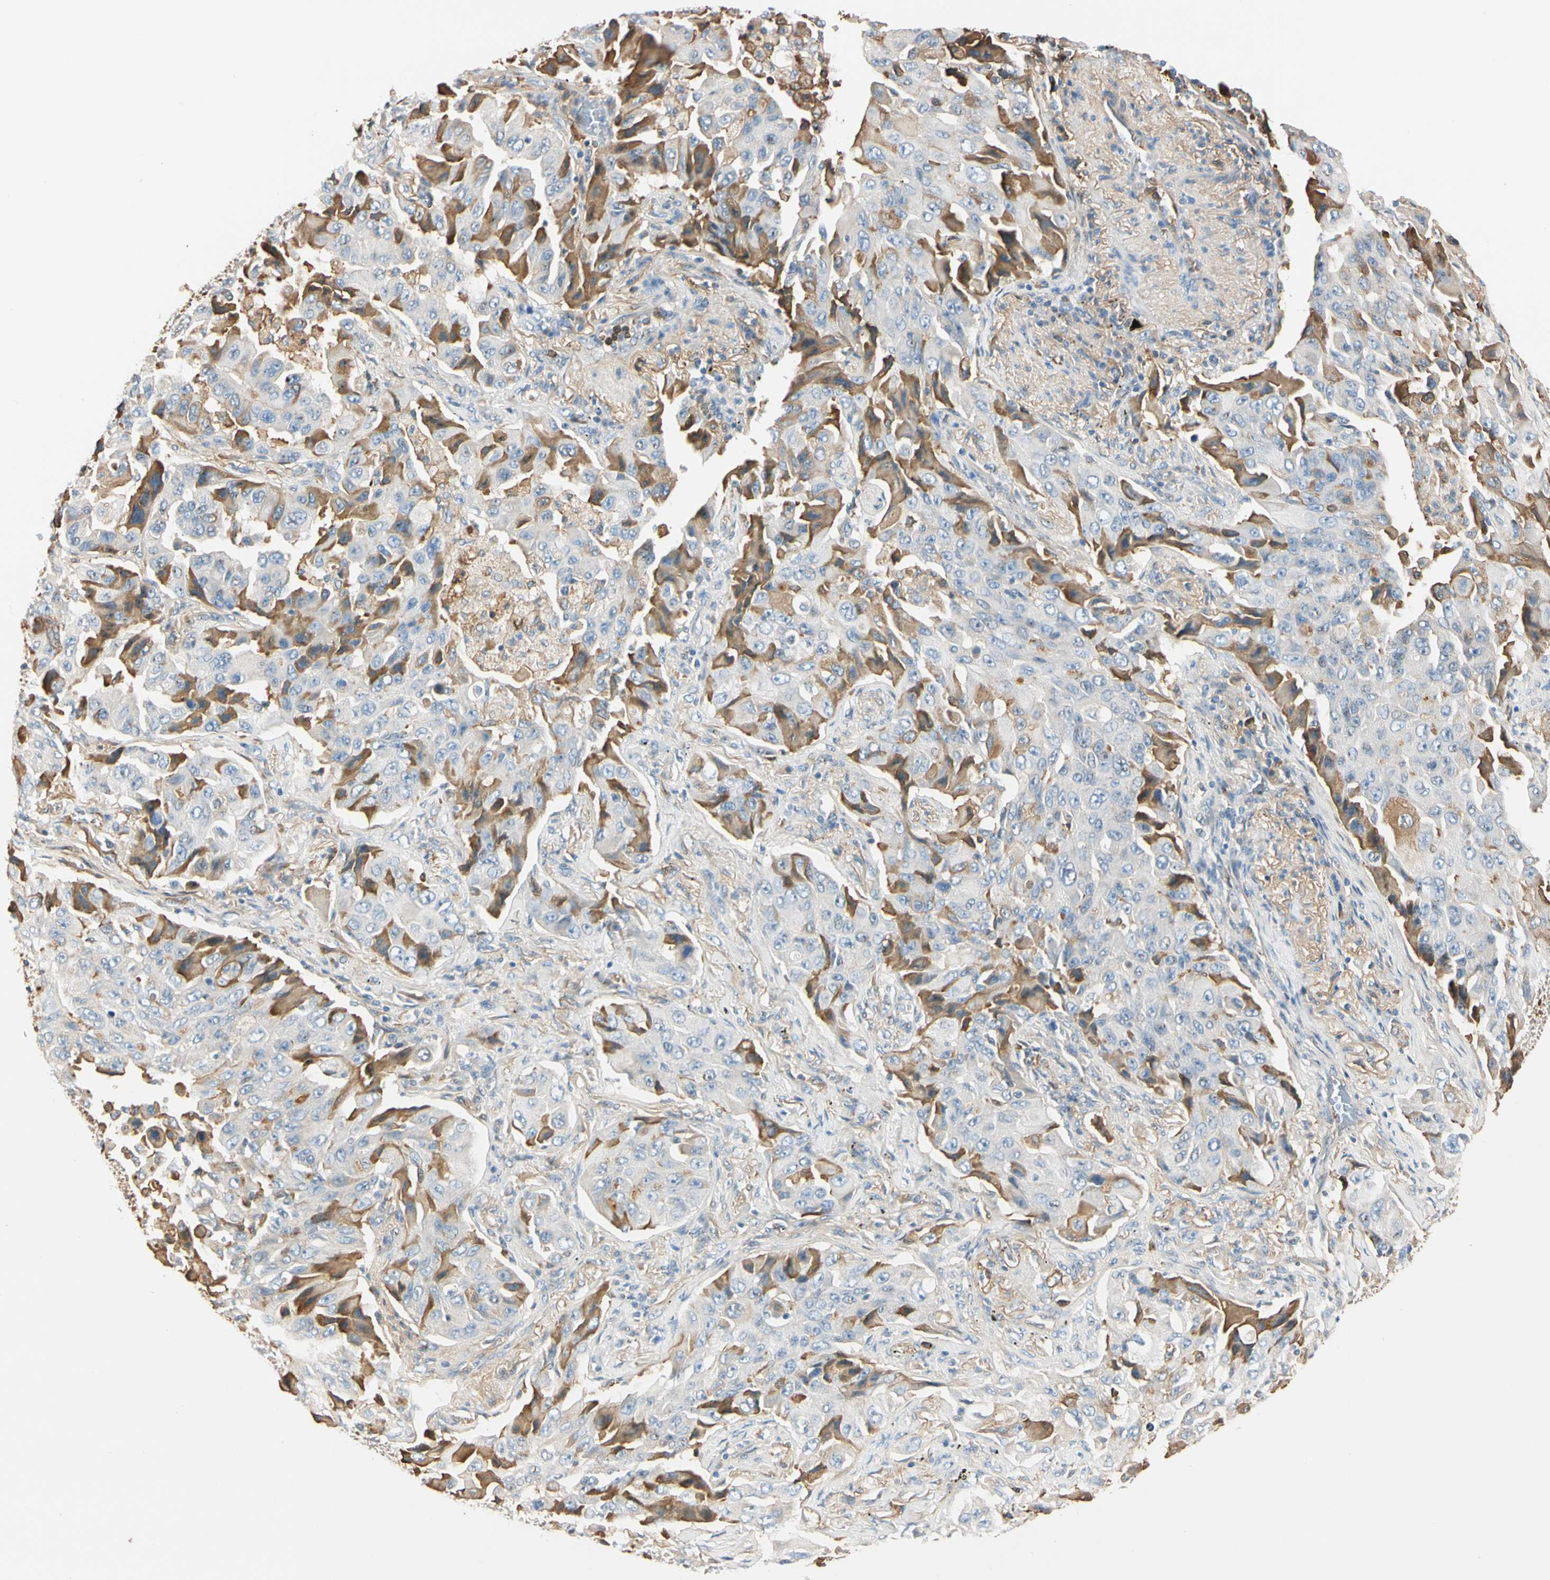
{"staining": {"intensity": "moderate", "quantity": "<25%", "location": "cytoplasmic/membranous"}, "tissue": "lung cancer", "cell_type": "Tumor cells", "image_type": "cancer", "snomed": [{"axis": "morphology", "description": "Adenocarcinoma, NOS"}, {"axis": "topography", "description": "Lung"}], "caption": "Tumor cells exhibit low levels of moderate cytoplasmic/membranous staining in about <25% of cells in lung cancer. Immunohistochemistry (ihc) stains the protein of interest in brown and the nuclei are stained blue.", "gene": "LAMB3", "patient": {"sex": "female", "age": 65}}